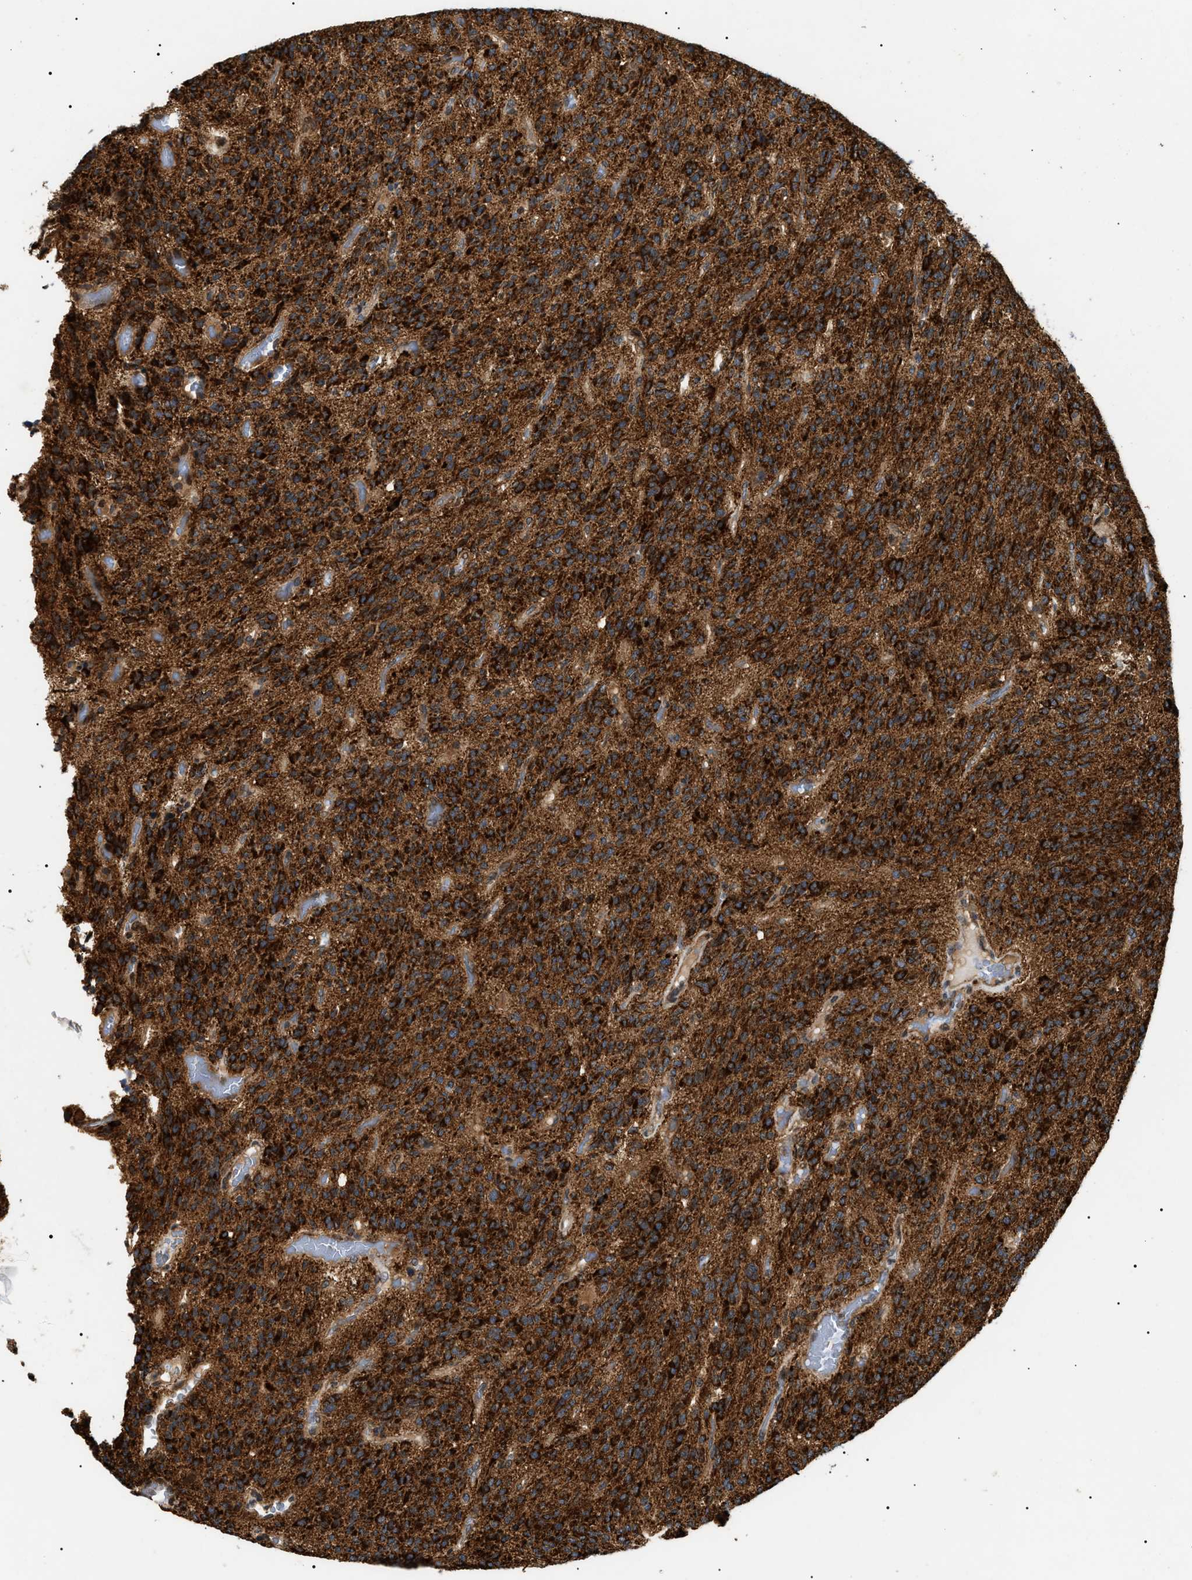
{"staining": {"intensity": "strong", "quantity": ">75%", "location": "cytoplasmic/membranous"}, "tissue": "glioma", "cell_type": "Tumor cells", "image_type": "cancer", "snomed": [{"axis": "morphology", "description": "Glioma, malignant, High grade"}, {"axis": "topography", "description": "Brain"}], "caption": "Immunohistochemistry (IHC) of glioma reveals high levels of strong cytoplasmic/membranous staining in approximately >75% of tumor cells.", "gene": "ZBTB26", "patient": {"sex": "male", "age": 34}}